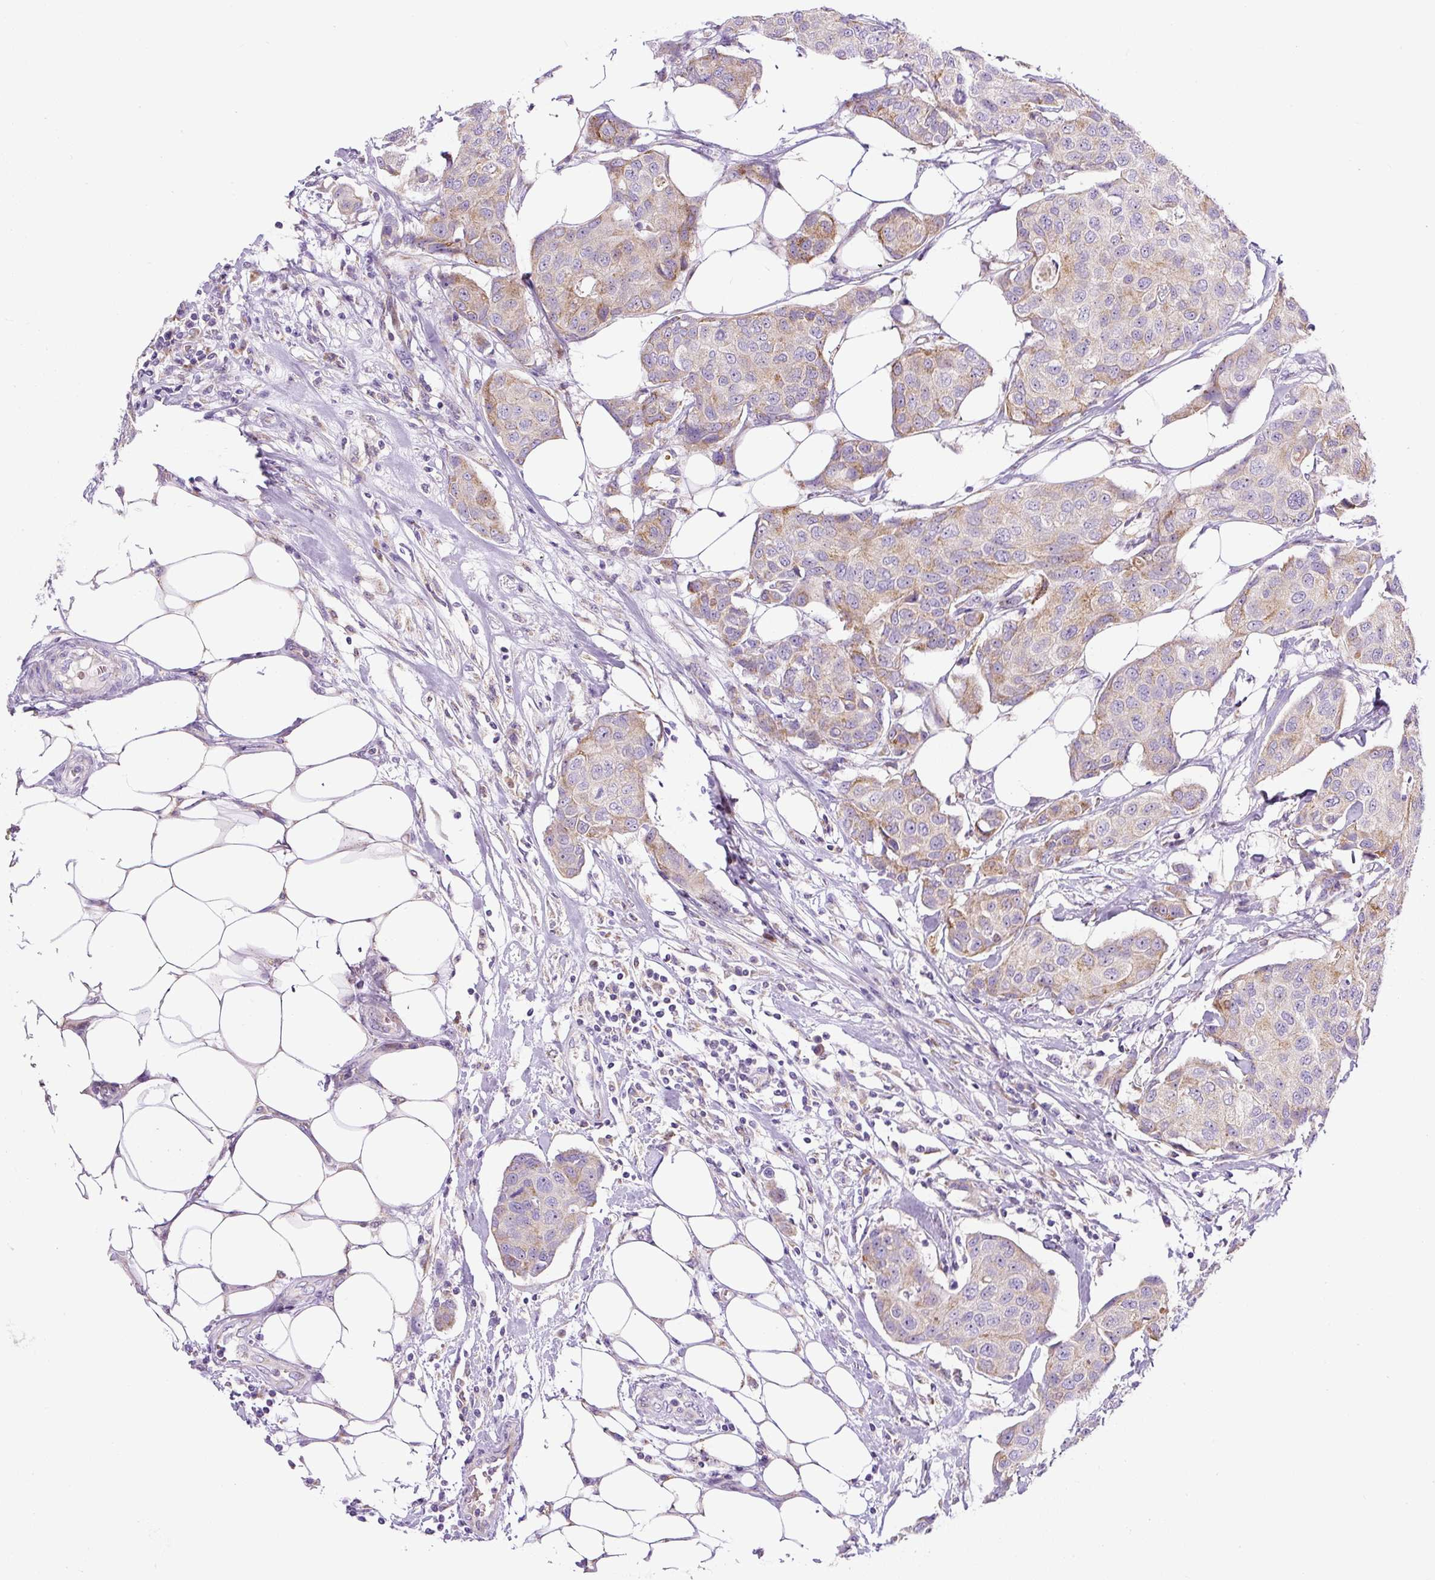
{"staining": {"intensity": "moderate", "quantity": "25%-75%", "location": "cytoplasmic/membranous"}, "tissue": "breast cancer", "cell_type": "Tumor cells", "image_type": "cancer", "snomed": [{"axis": "morphology", "description": "Duct carcinoma"}, {"axis": "topography", "description": "Breast"}, {"axis": "topography", "description": "Lymph node"}], "caption": "Immunohistochemistry (DAB (3,3'-diaminobenzidine)) staining of breast cancer (infiltrating ductal carcinoma) demonstrates moderate cytoplasmic/membranous protein expression in approximately 25%-75% of tumor cells. (DAB = brown stain, brightfield microscopy at high magnification).", "gene": "ZNF596", "patient": {"sex": "female", "age": 80}}